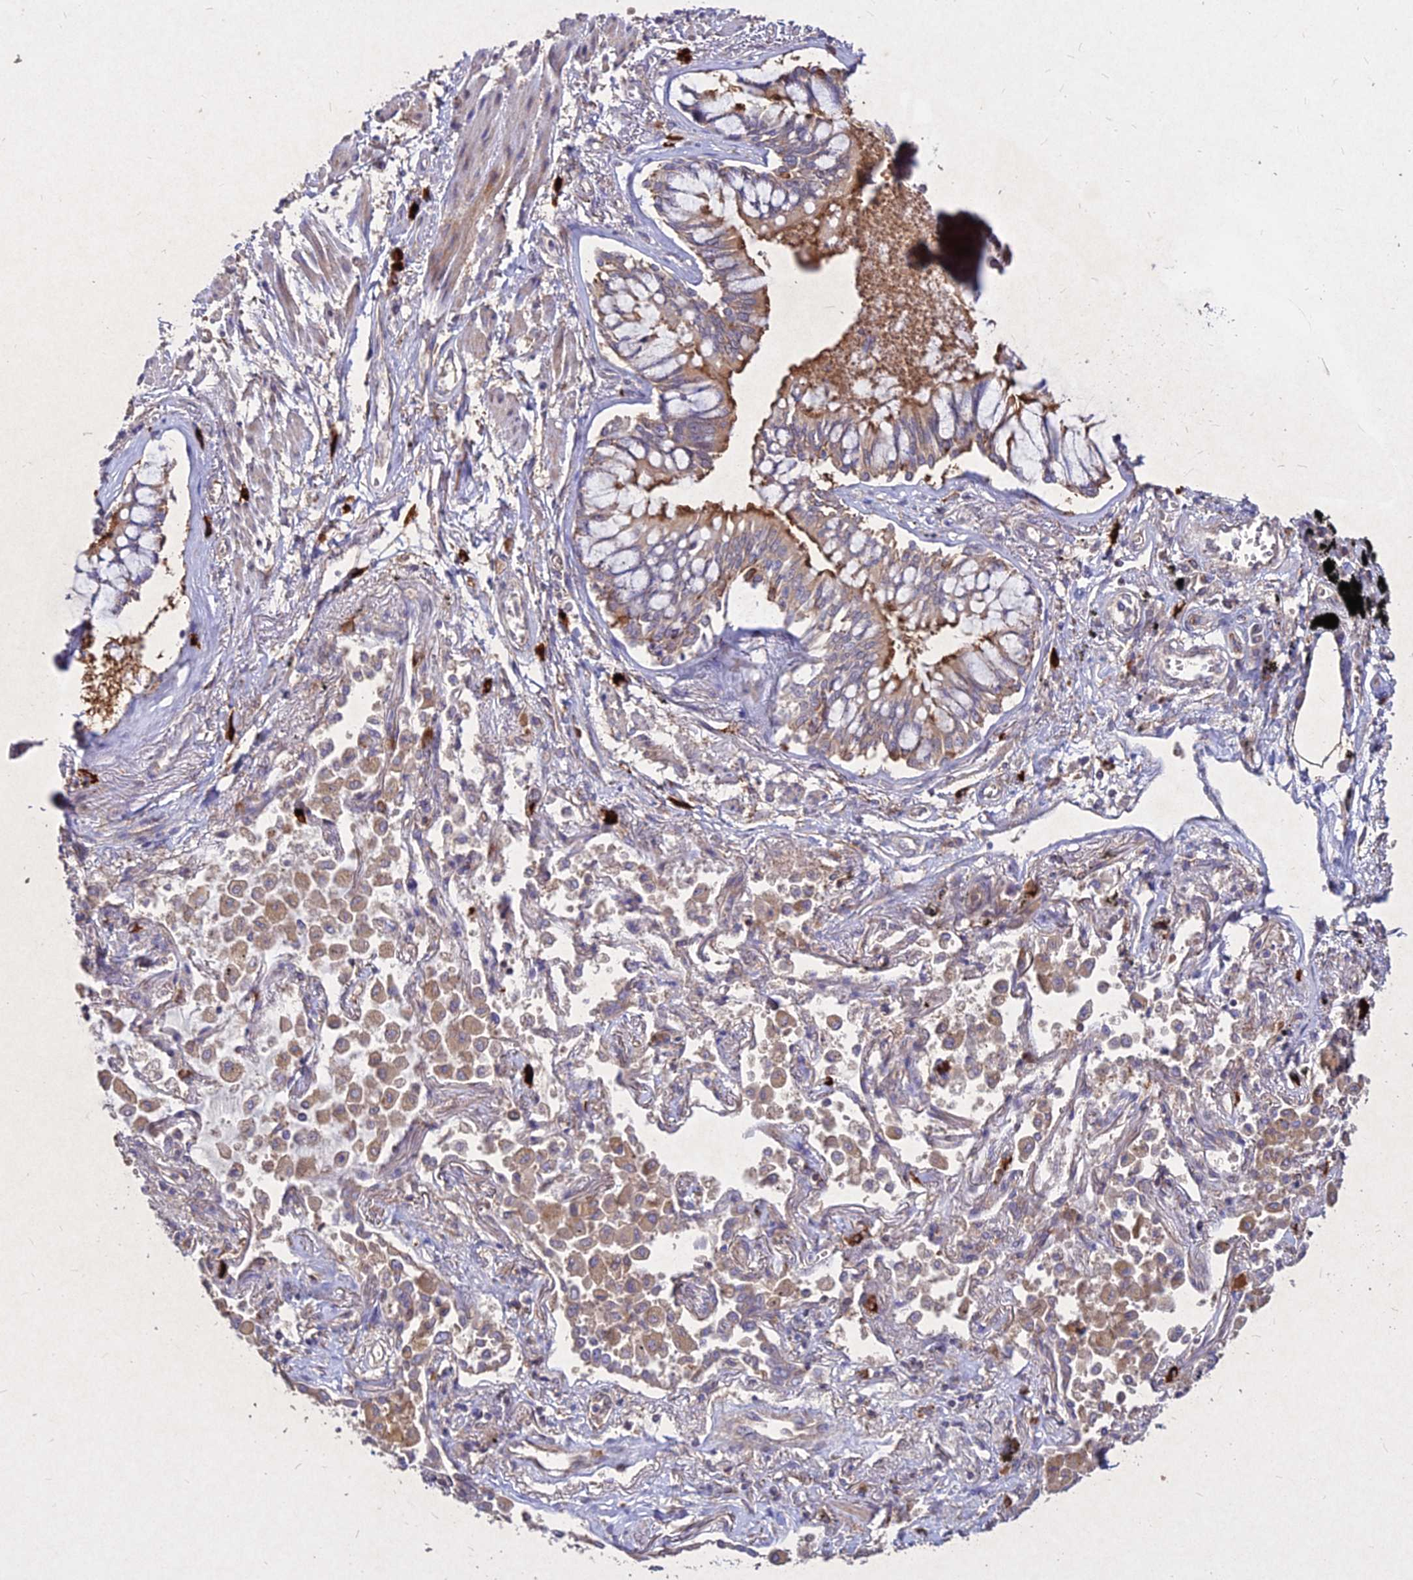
{"staining": {"intensity": "moderate", "quantity": "25%-75%", "location": "cytoplasmic/membranous"}, "tissue": "lung cancer", "cell_type": "Tumor cells", "image_type": "cancer", "snomed": [{"axis": "morphology", "description": "Adenocarcinoma, NOS"}, {"axis": "topography", "description": "Lung"}], "caption": "A brown stain highlights moderate cytoplasmic/membranous expression of a protein in lung cancer (adenocarcinoma) tumor cells. Immunohistochemistry (ihc) stains the protein of interest in brown and the nuclei are stained blue.", "gene": "SKA1", "patient": {"sex": "male", "age": 67}}